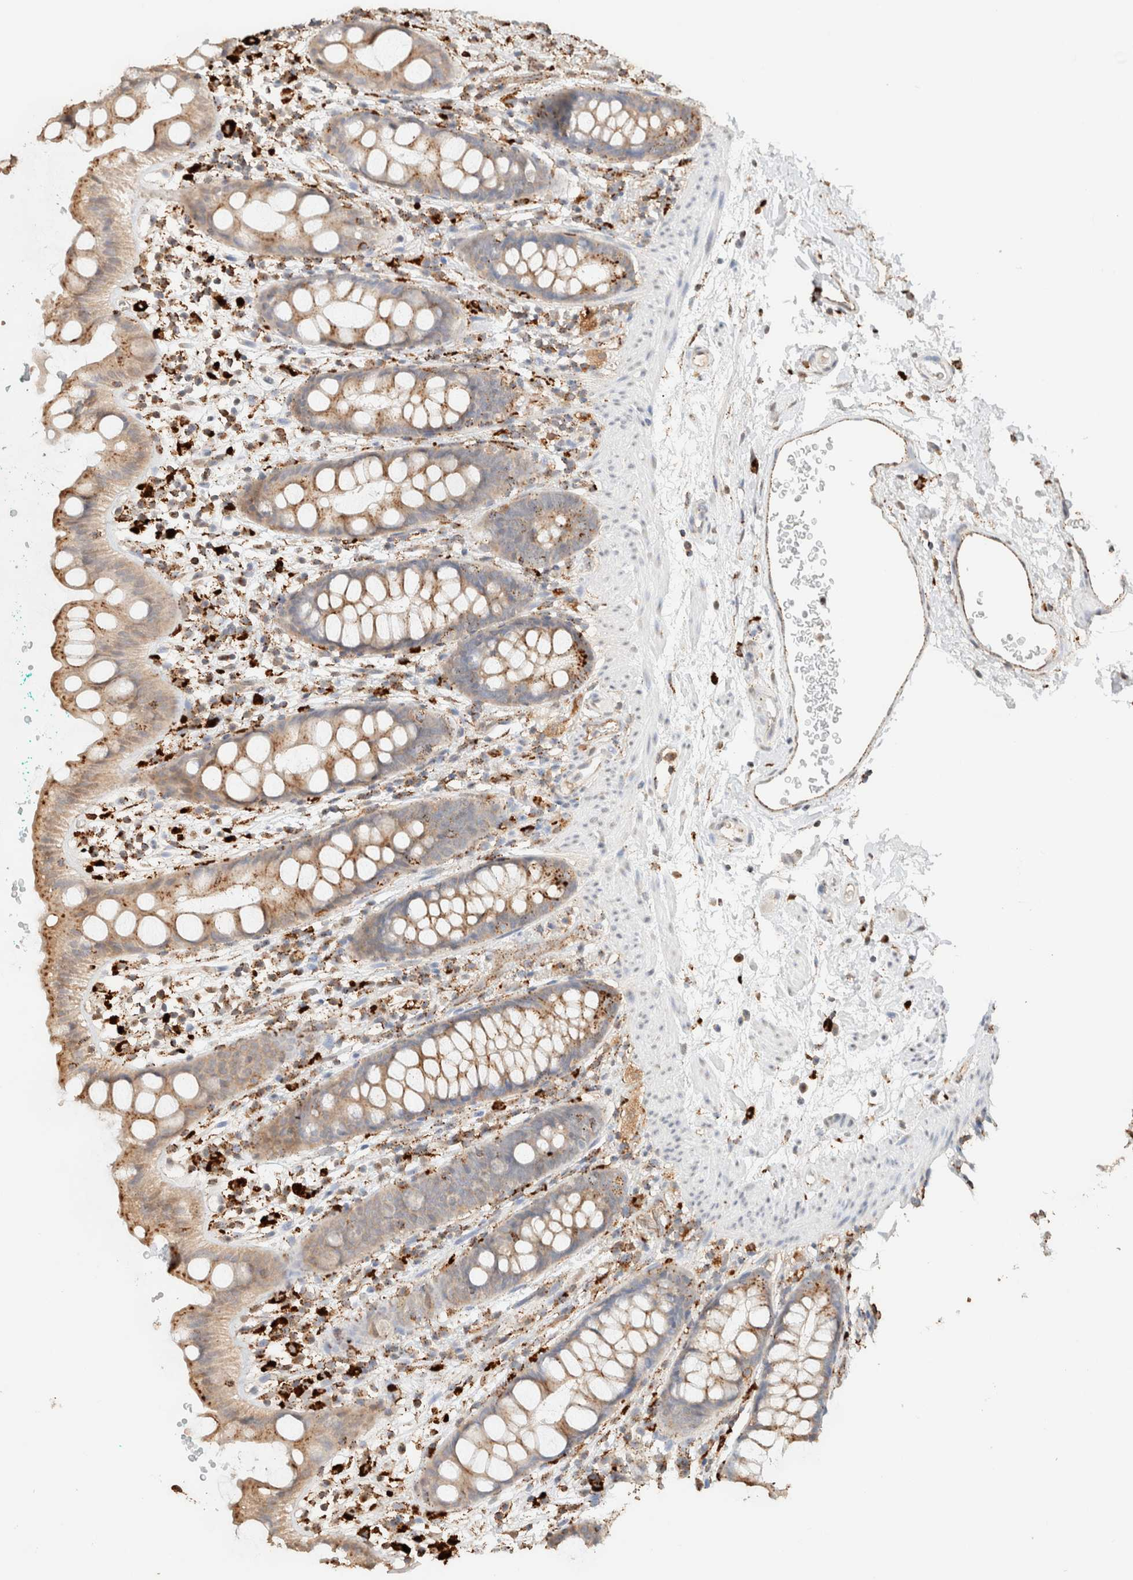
{"staining": {"intensity": "moderate", "quantity": "25%-75%", "location": "cytoplasmic/membranous"}, "tissue": "rectum", "cell_type": "Glandular cells", "image_type": "normal", "snomed": [{"axis": "morphology", "description": "Normal tissue, NOS"}, {"axis": "topography", "description": "Rectum"}], "caption": "Moderate cytoplasmic/membranous protein expression is appreciated in about 25%-75% of glandular cells in rectum.", "gene": "CTSC", "patient": {"sex": "female", "age": 65}}